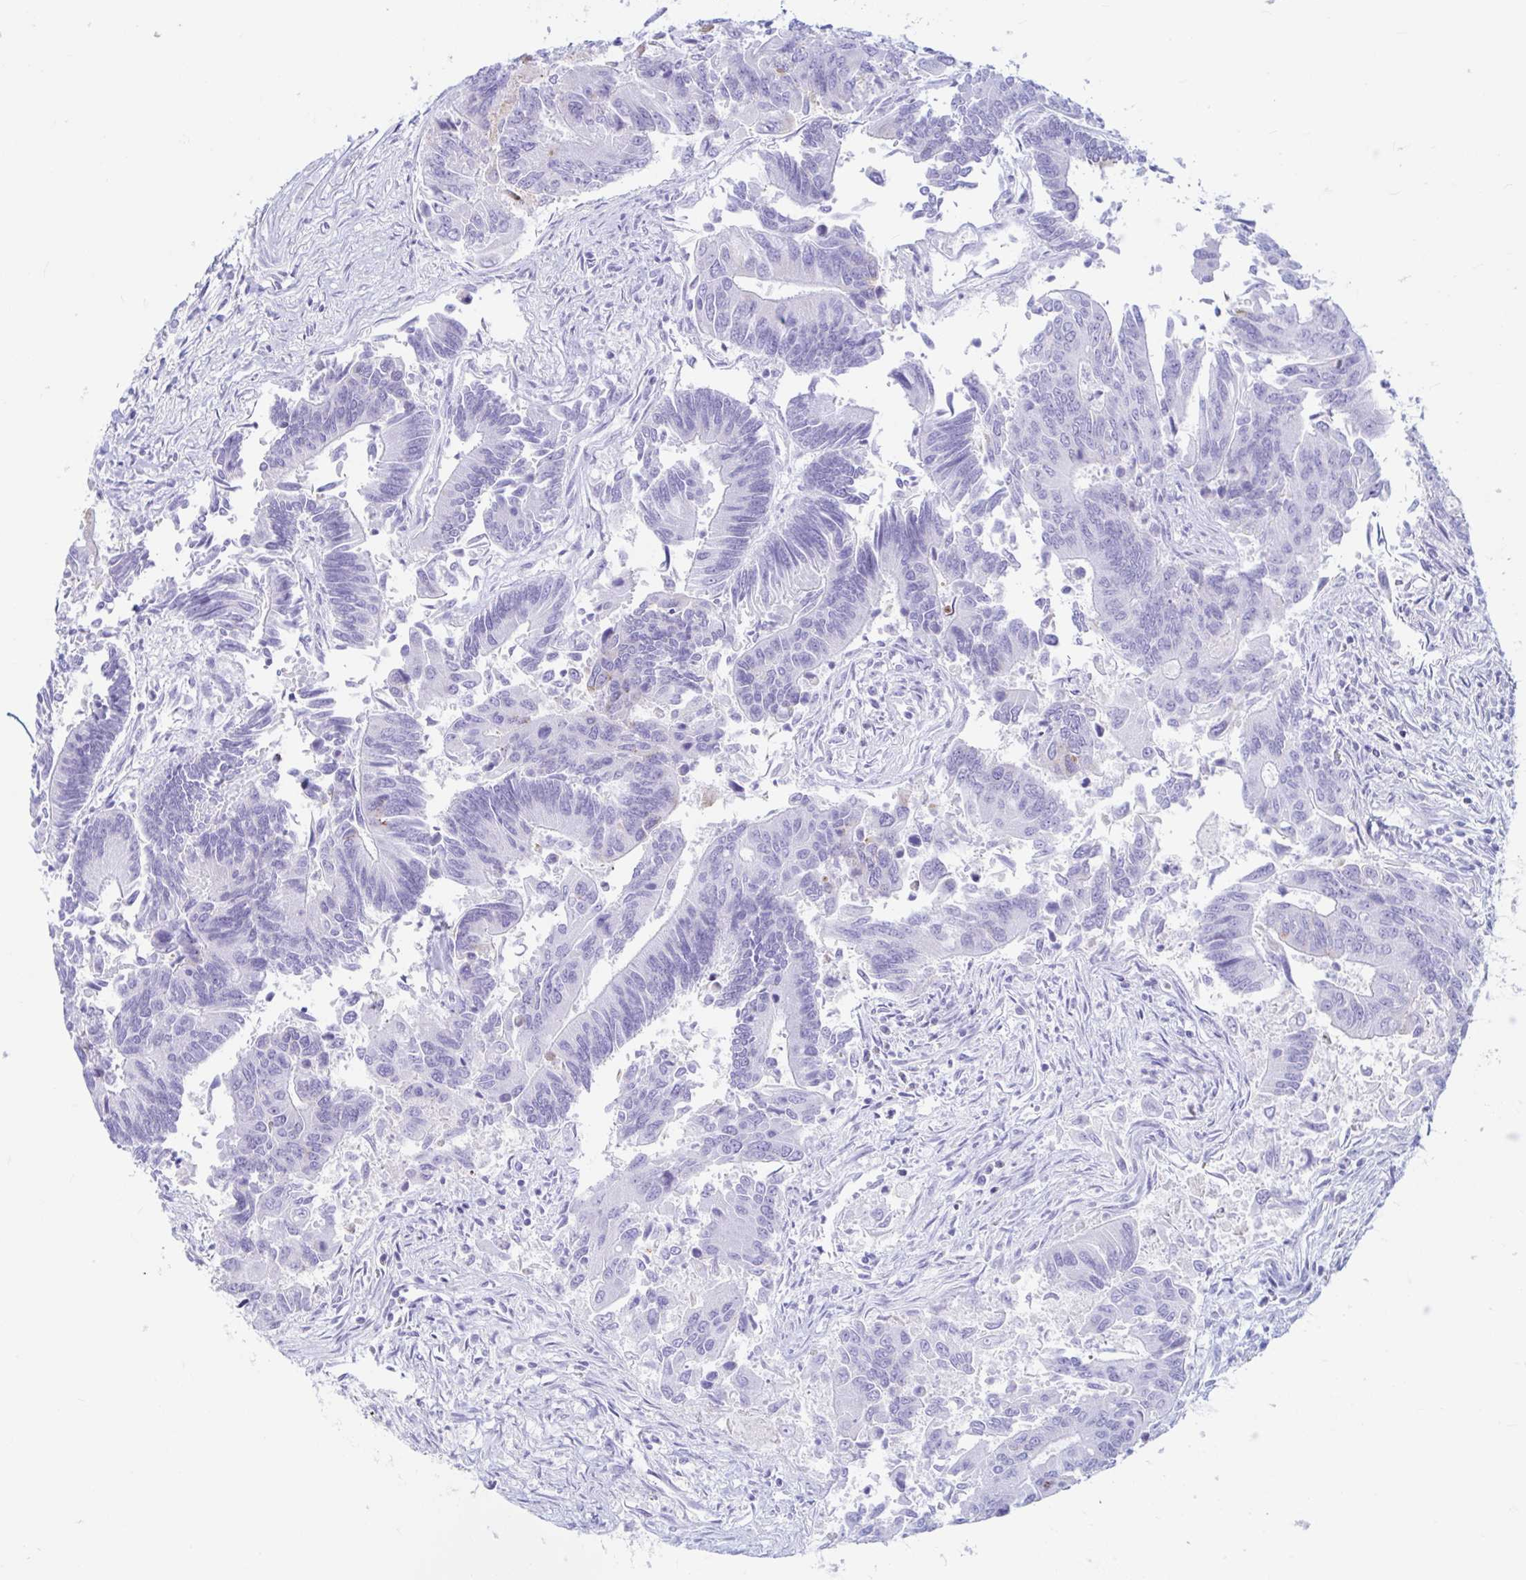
{"staining": {"intensity": "negative", "quantity": "none", "location": "none"}, "tissue": "colorectal cancer", "cell_type": "Tumor cells", "image_type": "cancer", "snomed": [{"axis": "morphology", "description": "Adenocarcinoma, NOS"}, {"axis": "topography", "description": "Colon"}], "caption": "Human adenocarcinoma (colorectal) stained for a protein using IHC shows no staining in tumor cells.", "gene": "ERICH6", "patient": {"sex": "female", "age": 67}}